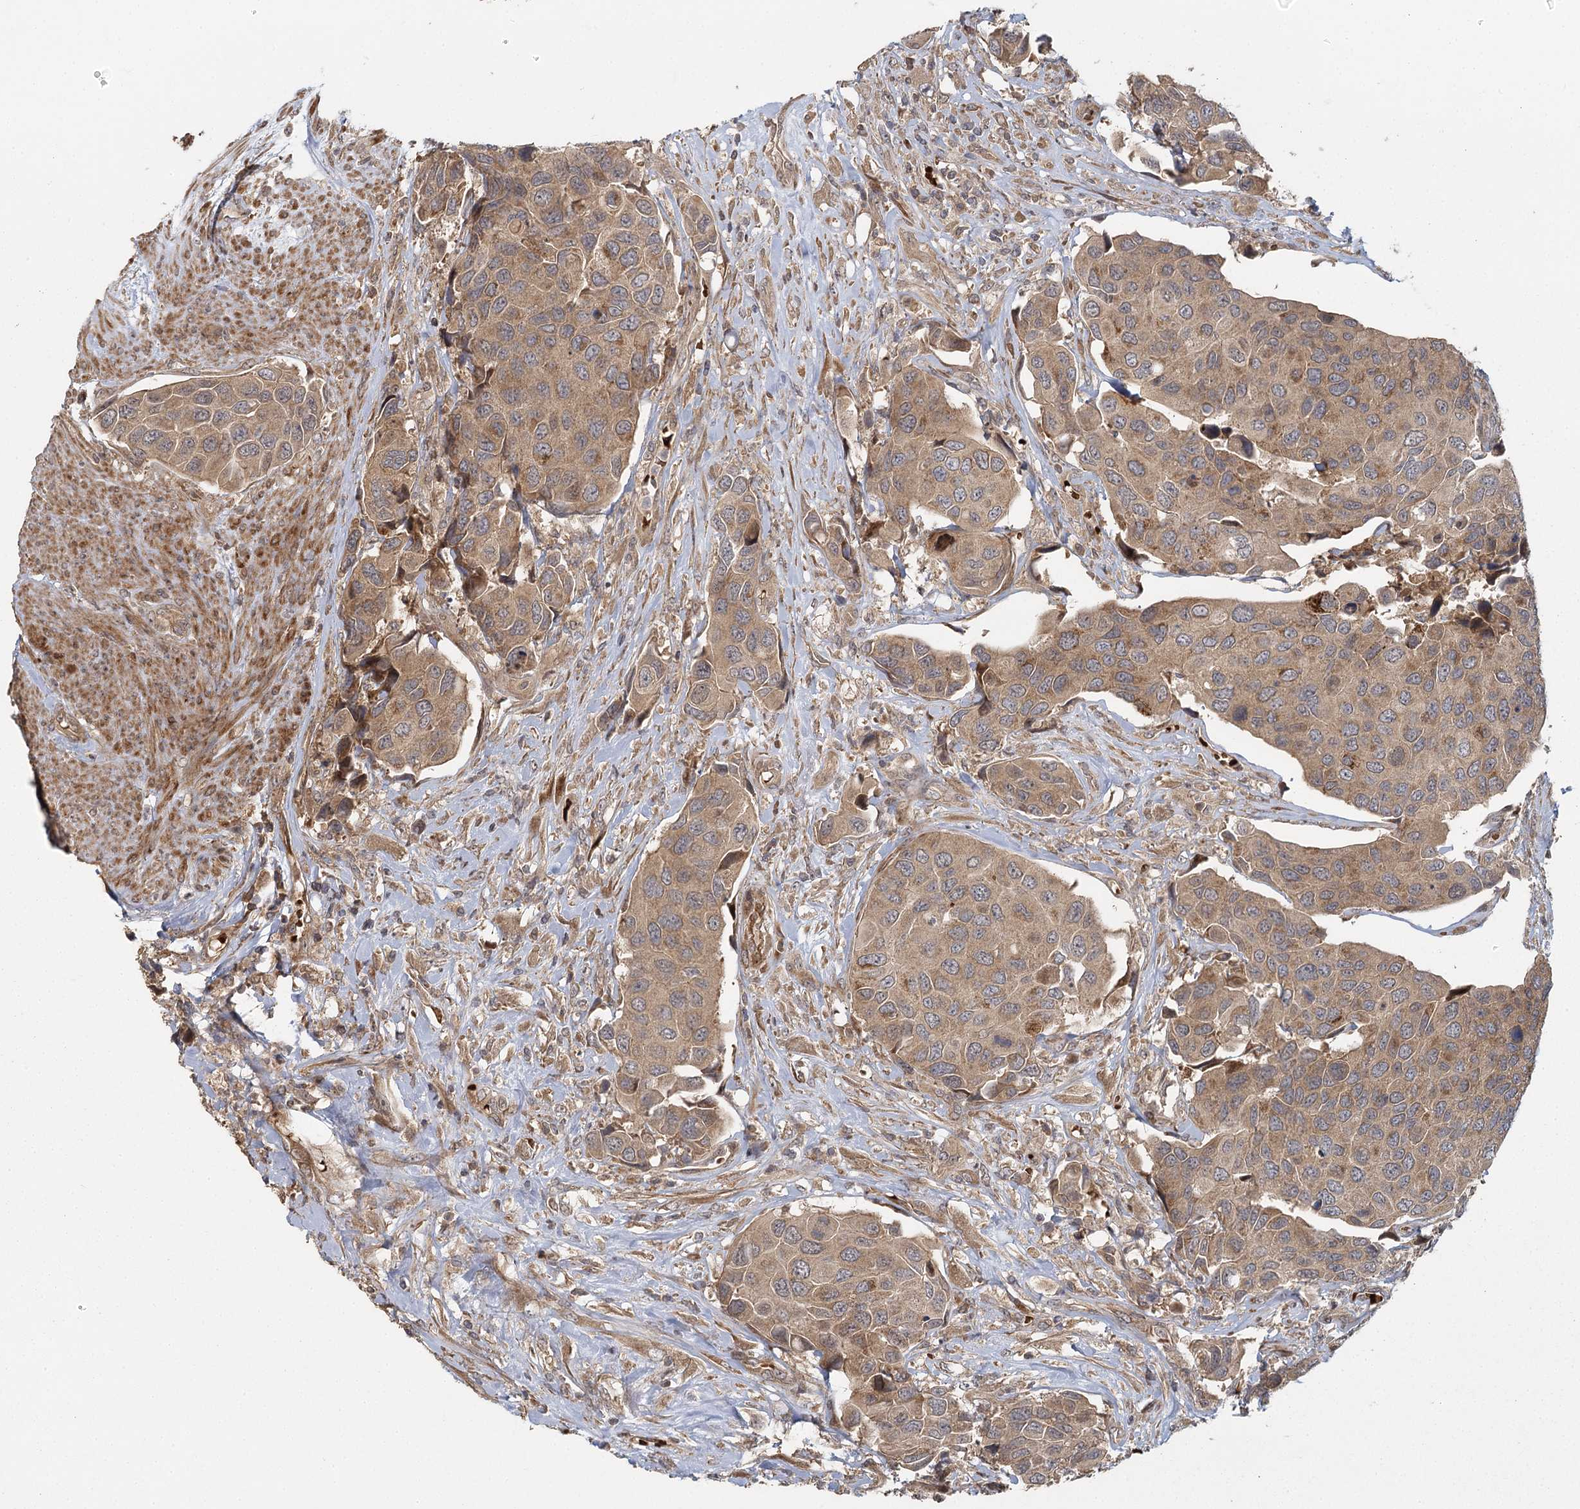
{"staining": {"intensity": "moderate", "quantity": ">75%", "location": "cytoplasmic/membranous"}, "tissue": "urothelial cancer", "cell_type": "Tumor cells", "image_type": "cancer", "snomed": [{"axis": "morphology", "description": "Urothelial carcinoma, High grade"}, {"axis": "topography", "description": "Urinary bladder"}], "caption": "A high-resolution image shows immunohistochemistry staining of urothelial carcinoma (high-grade), which exhibits moderate cytoplasmic/membranous staining in approximately >75% of tumor cells.", "gene": "RAPGEF6", "patient": {"sex": "male", "age": 74}}